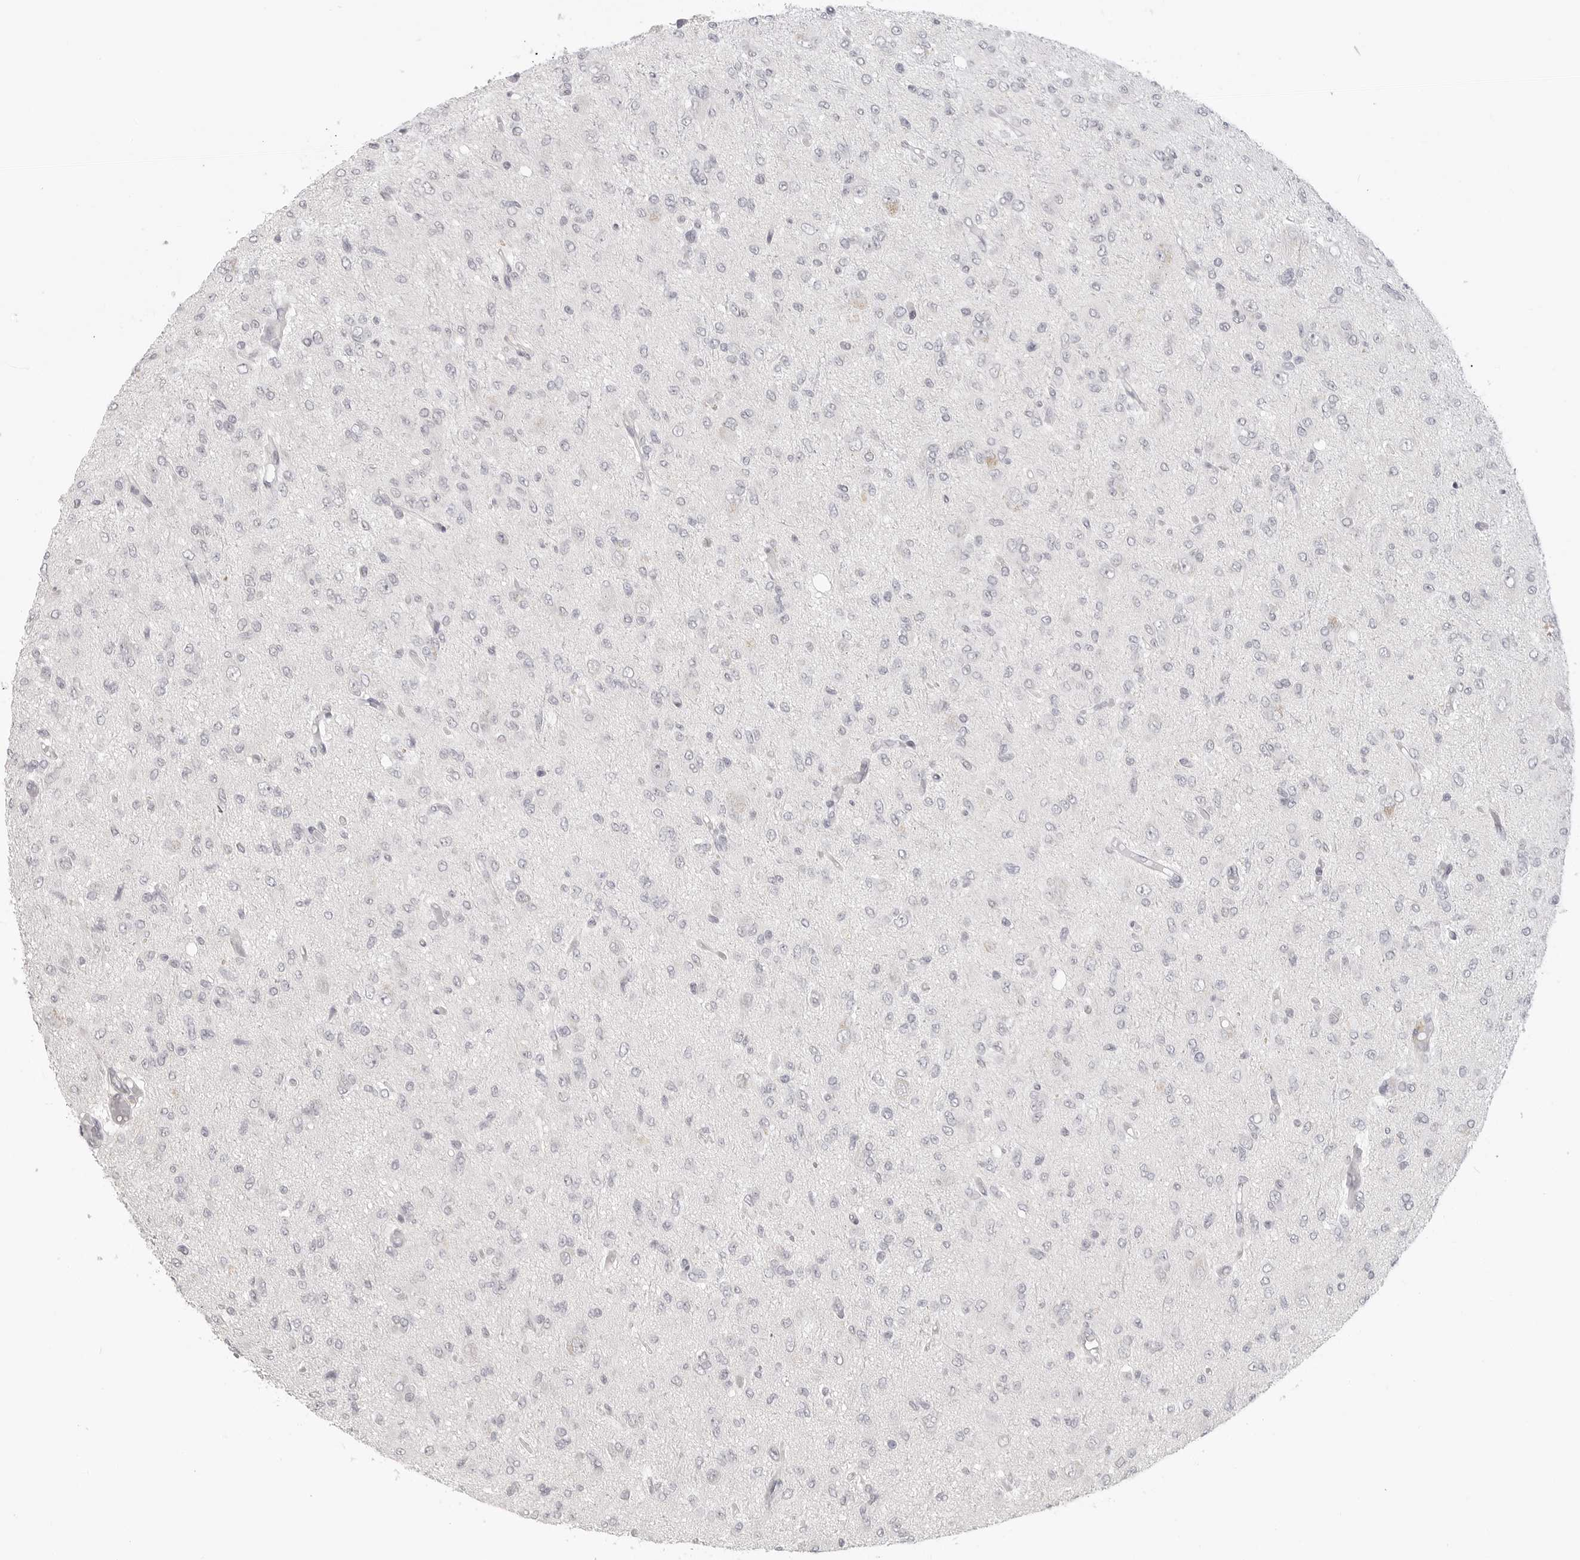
{"staining": {"intensity": "negative", "quantity": "none", "location": "none"}, "tissue": "glioma", "cell_type": "Tumor cells", "image_type": "cancer", "snomed": [{"axis": "morphology", "description": "Glioma, malignant, High grade"}, {"axis": "topography", "description": "Brain"}], "caption": "The image exhibits no staining of tumor cells in high-grade glioma (malignant). The staining was performed using DAB (3,3'-diaminobenzidine) to visualize the protein expression in brown, while the nuclei were stained in blue with hematoxylin (Magnification: 20x).", "gene": "KLK11", "patient": {"sex": "female", "age": 59}}